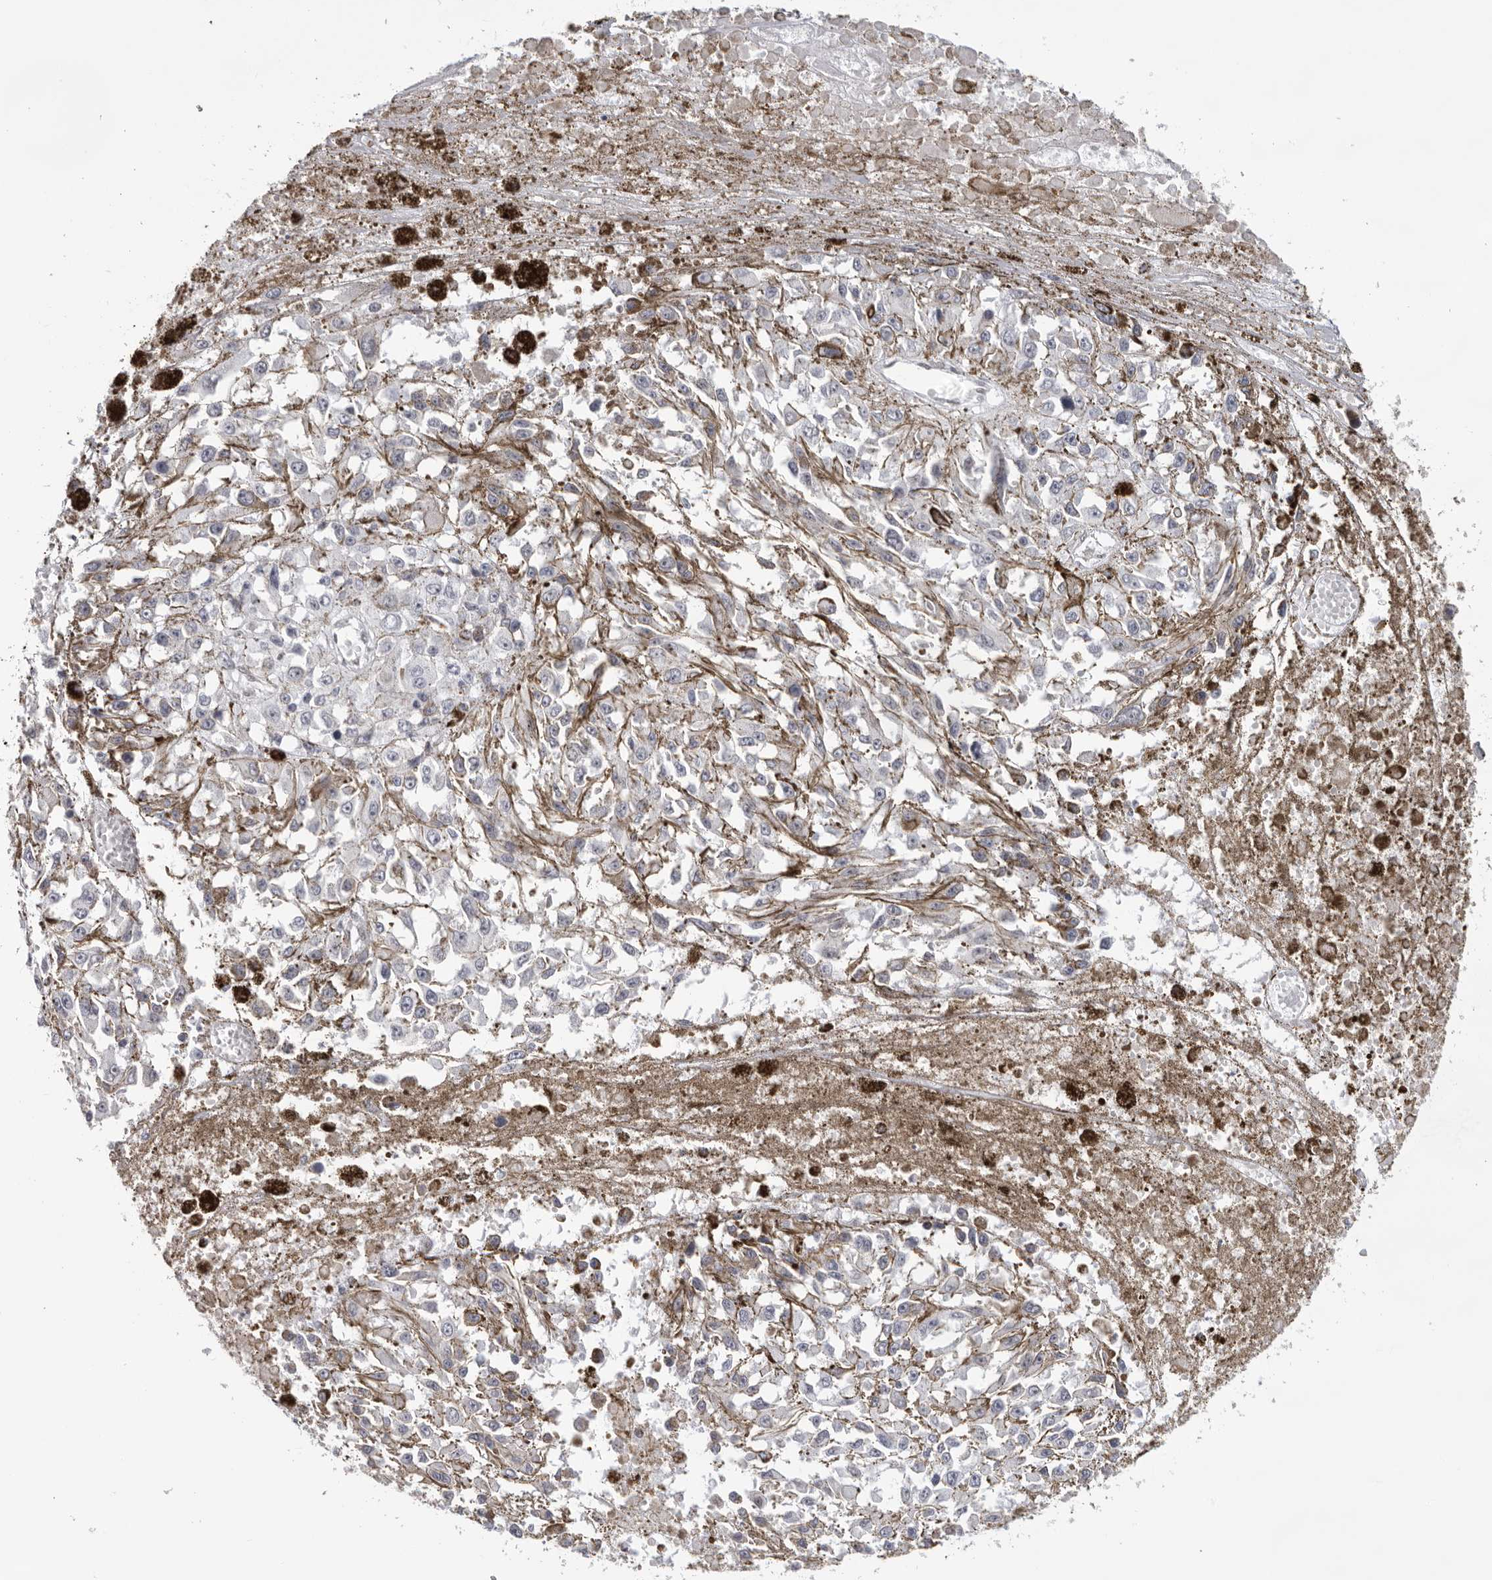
{"staining": {"intensity": "negative", "quantity": "none", "location": "none"}, "tissue": "melanoma", "cell_type": "Tumor cells", "image_type": "cancer", "snomed": [{"axis": "morphology", "description": "Malignant melanoma, Metastatic site"}, {"axis": "topography", "description": "Lymph node"}], "caption": "Protein analysis of malignant melanoma (metastatic site) exhibits no significant staining in tumor cells.", "gene": "CASP7", "patient": {"sex": "male", "age": 59}}